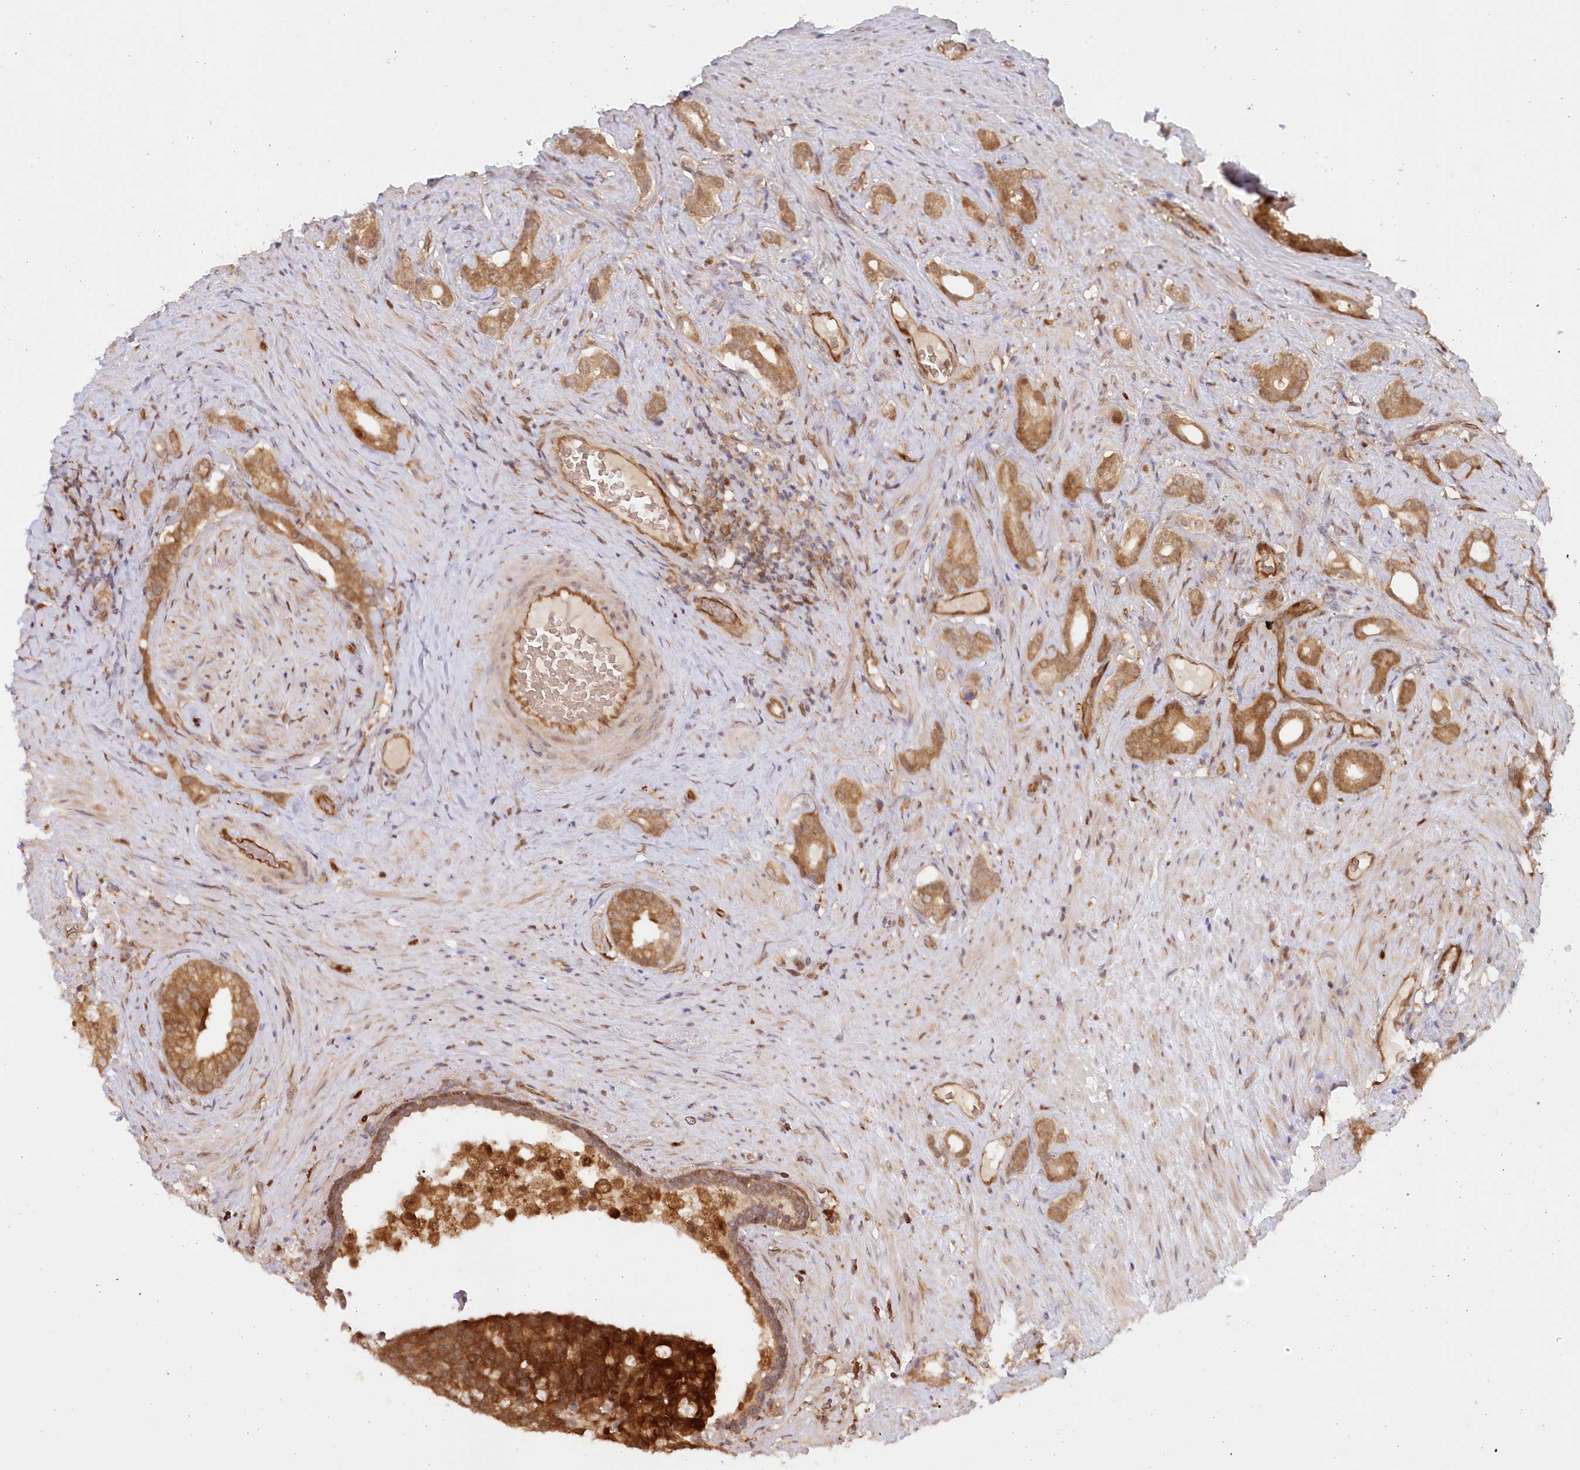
{"staining": {"intensity": "moderate", "quantity": ">75%", "location": "cytoplasmic/membranous"}, "tissue": "prostate cancer", "cell_type": "Tumor cells", "image_type": "cancer", "snomed": [{"axis": "morphology", "description": "Adenocarcinoma, Low grade"}, {"axis": "topography", "description": "Prostate"}], "caption": "A brown stain labels moderate cytoplasmic/membranous expression of a protein in human prostate cancer (adenocarcinoma (low-grade)) tumor cells. Nuclei are stained in blue.", "gene": "GBE1", "patient": {"sex": "male", "age": 71}}